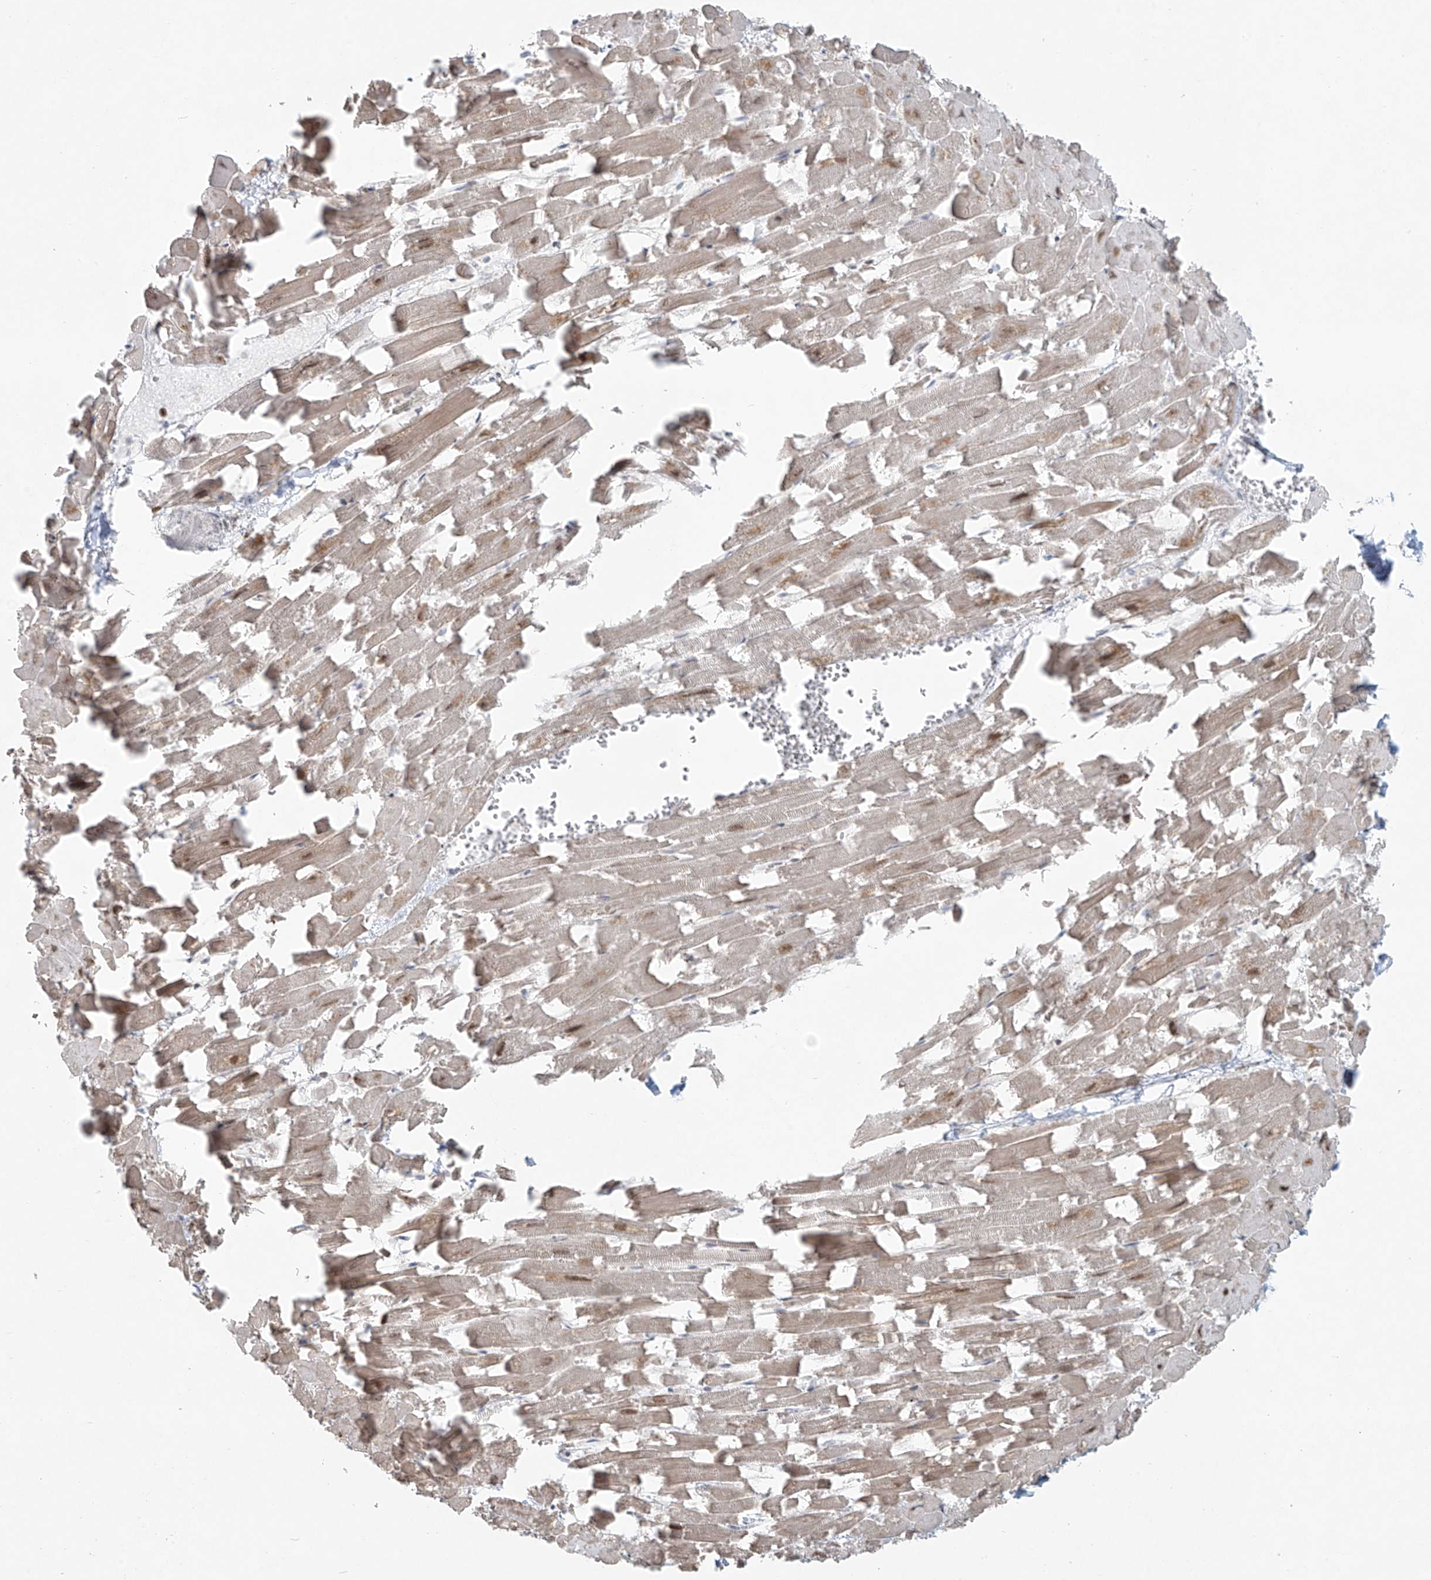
{"staining": {"intensity": "moderate", "quantity": ">75%", "location": "nuclear"}, "tissue": "heart muscle", "cell_type": "Cardiomyocytes", "image_type": "normal", "snomed": [{"axis": "morphology", "description": "Normal tissue, NOS"}, {"axis": "topography", "description": "Heart"}], "caption": "Immunohistochemistry (IHC) photomicrograph of benign heart muscle stained for a protein (brown), which exhibits medium levels of moderate nuclear positivity in about >75% of cardiomyocytes.", "gene": "PPAT", "patient": {"sex": "female", "age": 64}}